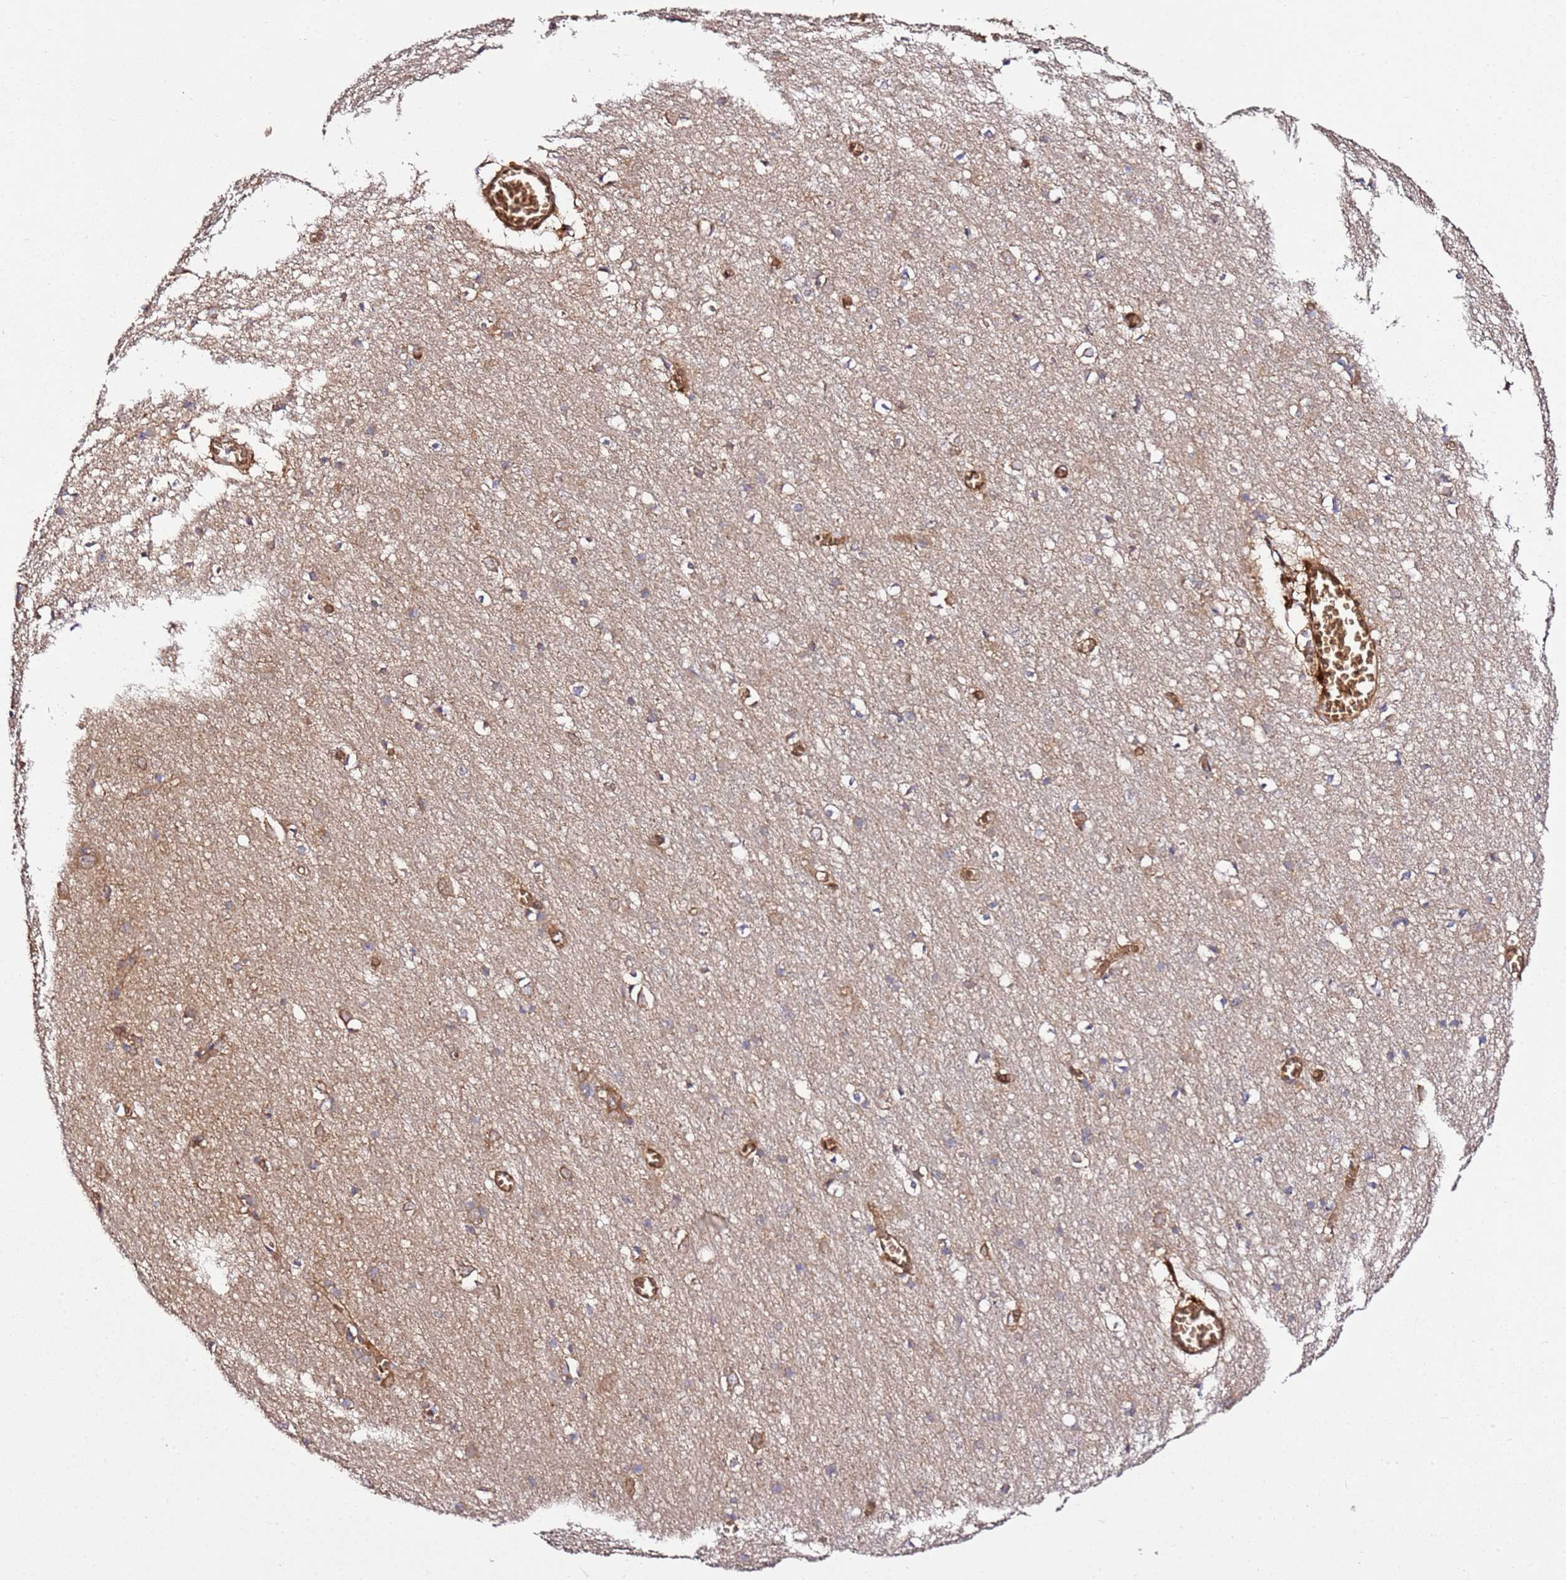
{"staining": {"intensity": "strong", "quantity": ">75%", "location": "cytoplasmic/membranous"}, "tissue": "cerebral cortex", "cell_type": "Endothelial cells", "image_type": "normal", "snomed": [{"axis": "morphology", "description": "Normal tissue, NOS"}, {"axis": "topography", "description": "Cerebral cortex"}], "caption": "Cerebral cortex stained for a protein (brown) displays strong cytoplasmic/membranous positive expression in approximately >75% of endothelial cells.", "gene": "TM2D2", "patient": {"sex": "female", "age": 64}}